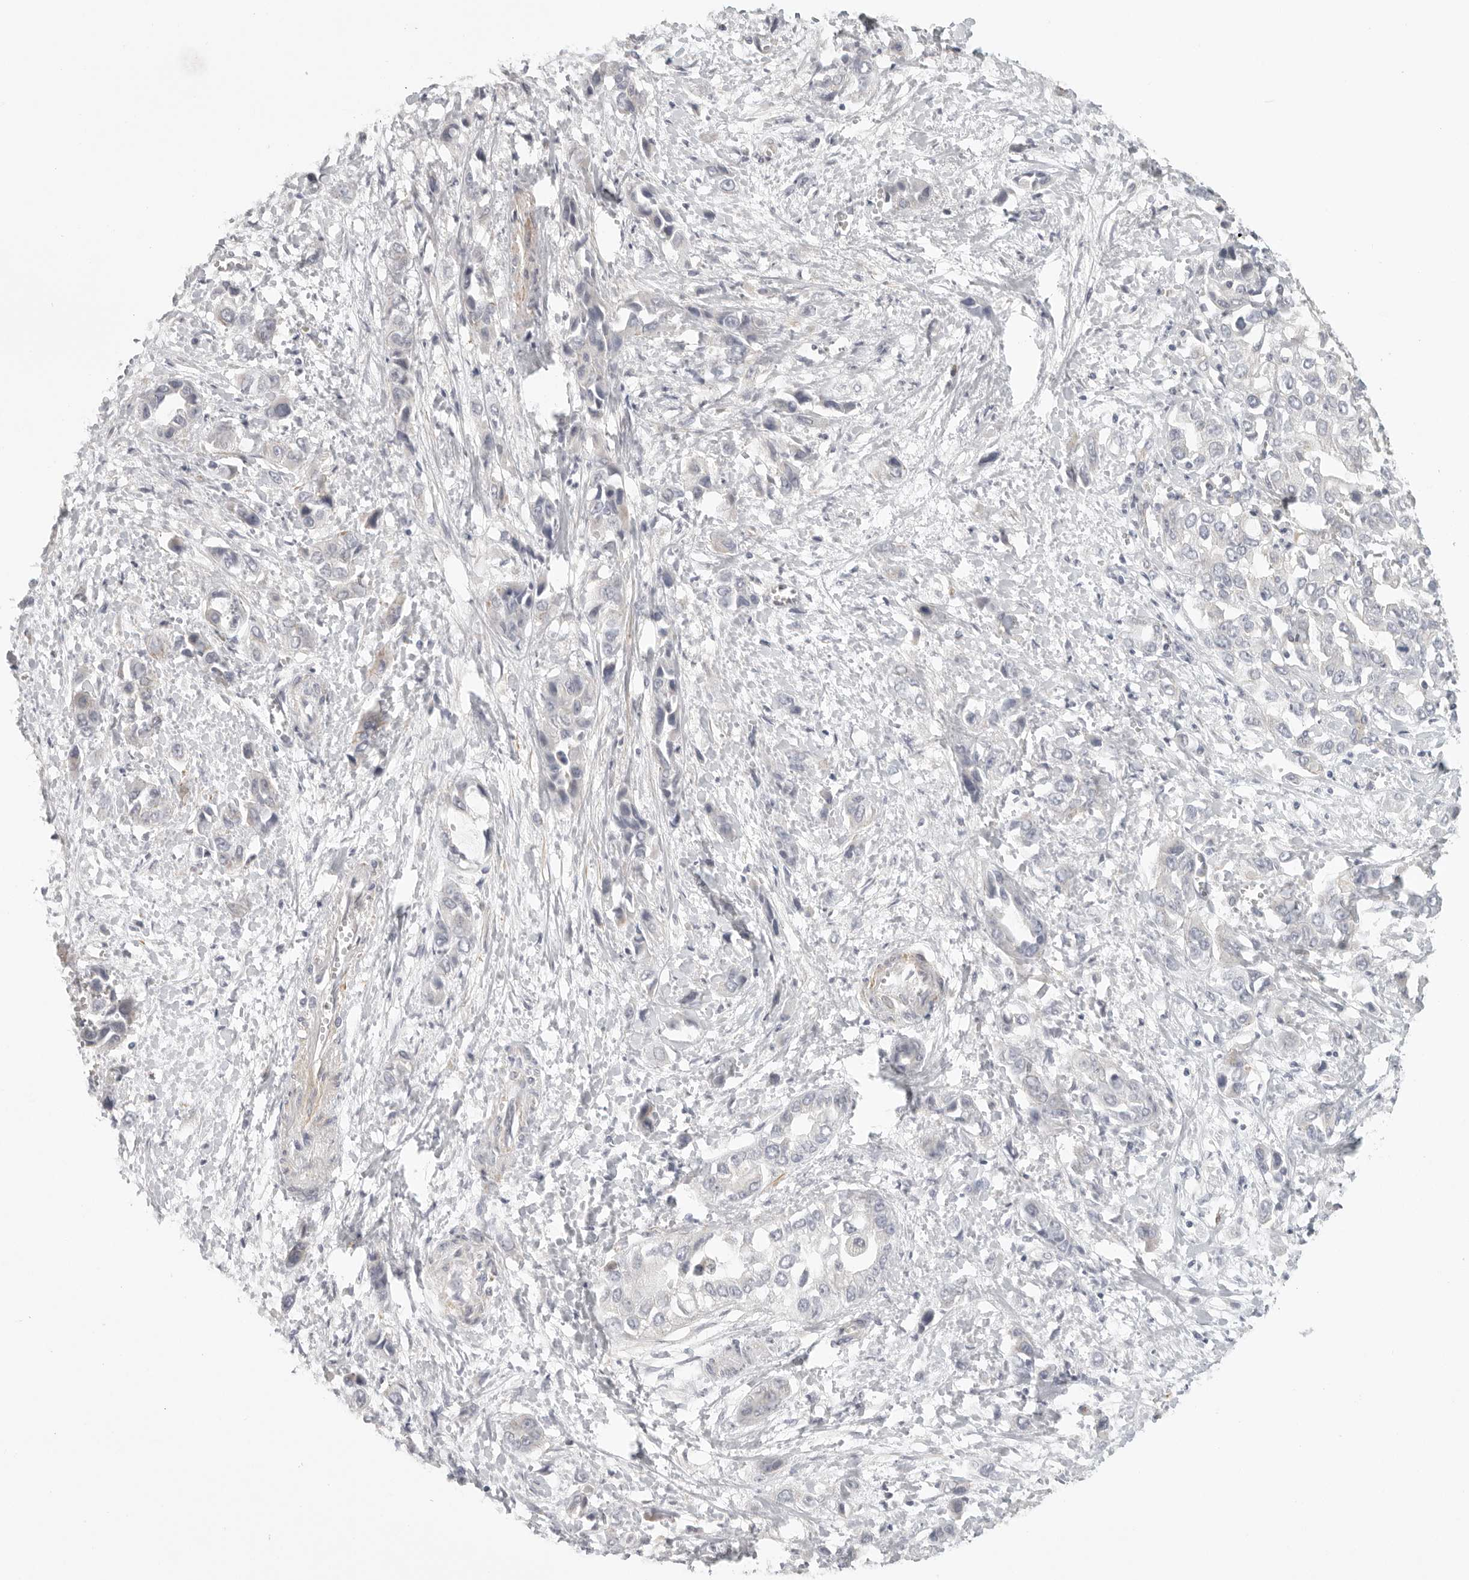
{"staining": {"intensity": "negative", "quantity": "none", "location": "none"}, "tissue": "liver cancer", "cell_type": "Tumor cells", "image_type": "cancer", "snomed": [{"axis": "morphology", "description": "Cholangiocarcinoma"}, {"axis": "topography", "description": "Liver"}], "caption": "Immunohistochemistry (IHC) of liver cancer reveals no expression in tumor cells.", "gene": "STAB2", "patient": {"sex": "female", "age": 52}}